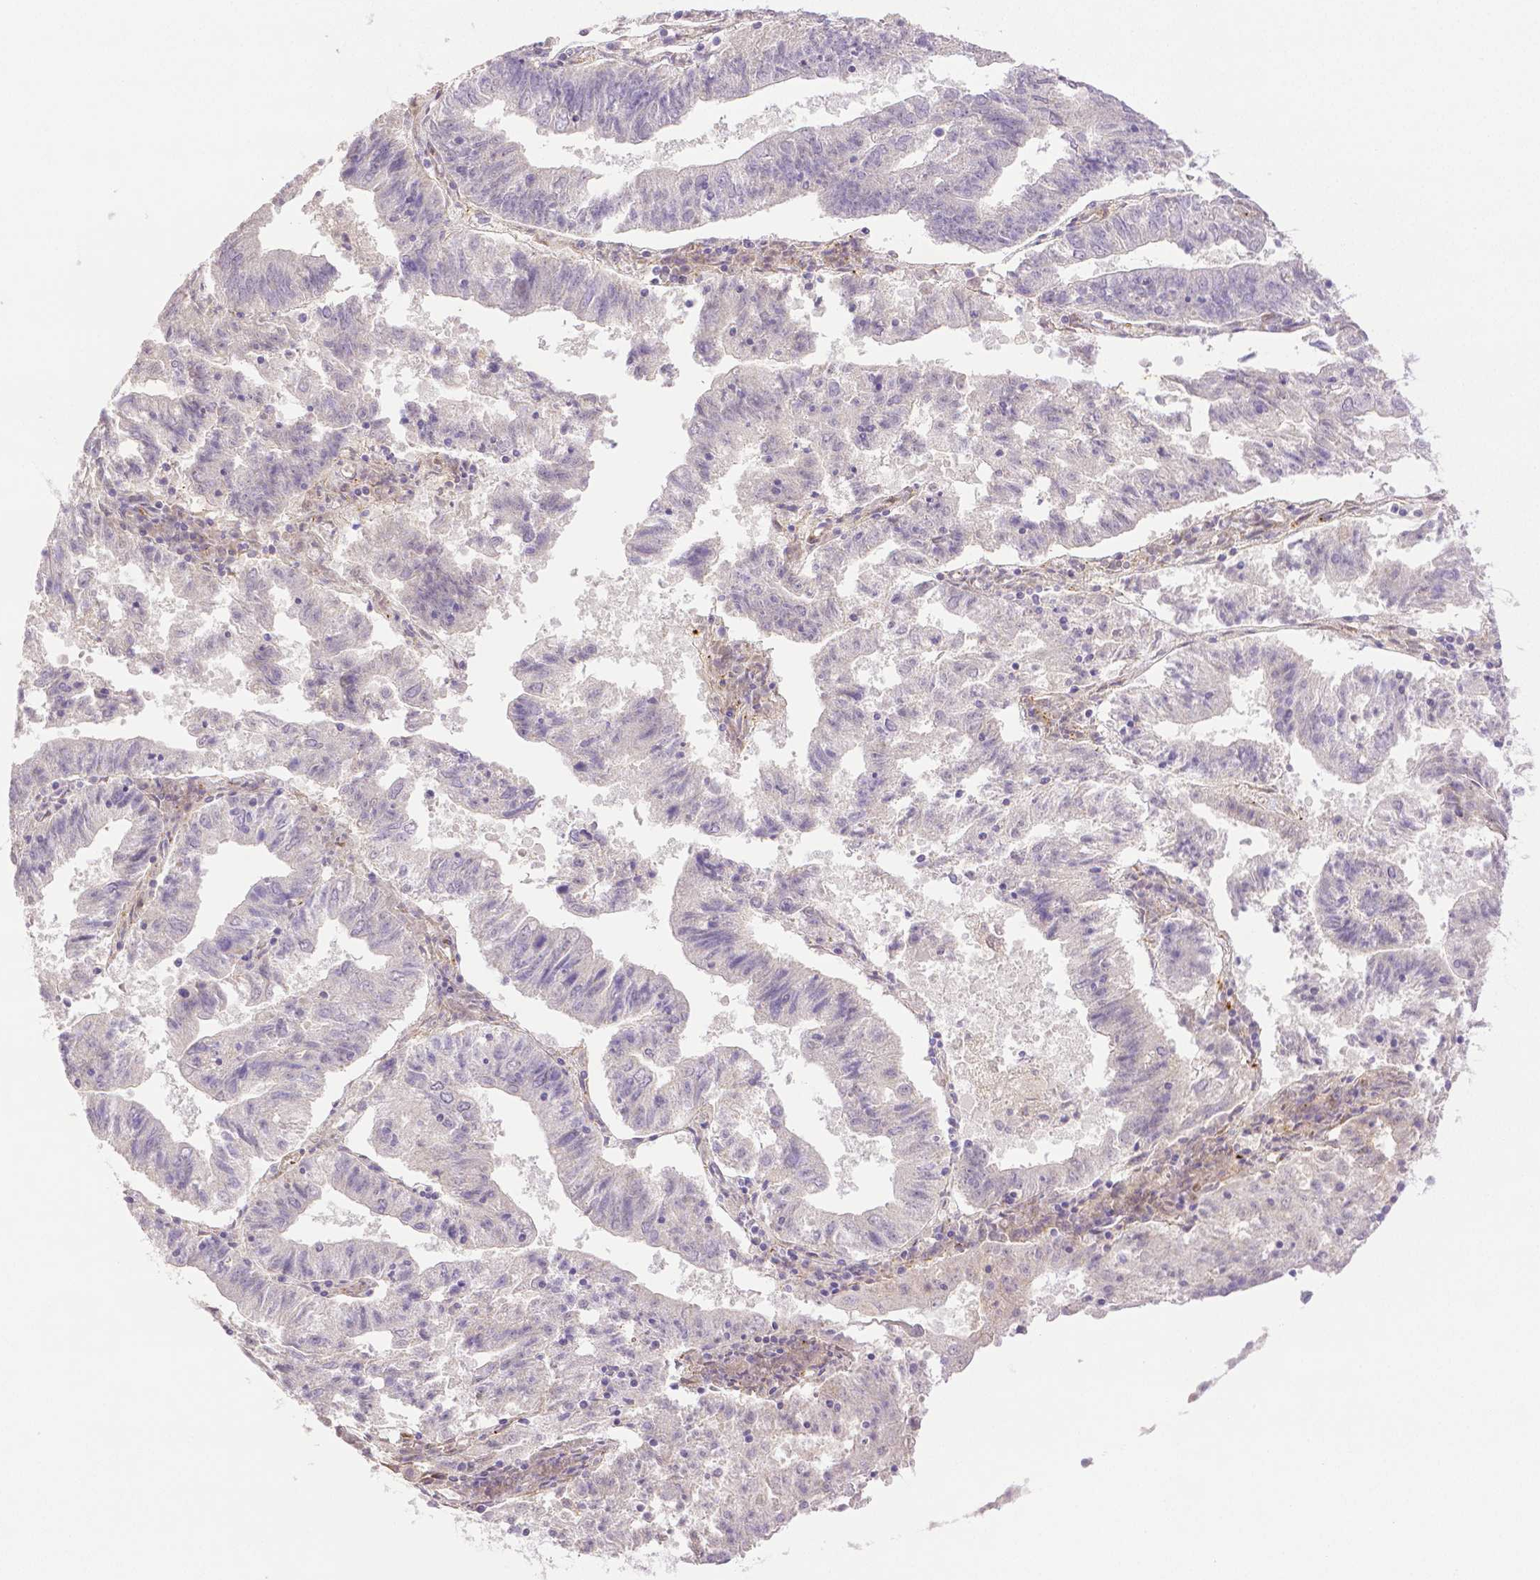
{"staining": {"intensity": "negative", "quantity": "none", "location": "none"}, "tissue": "endometrial cancer", "cell_type": "Tumor cells", "image_type": "cancer", "snomed": [{"axis": "morphology", "description": "Adenocarcinoma, NOS"}, {"axis": "topography", "description": "Endometrium"}], "caption": "A micrograph of endometrial adenocarcinoma stained for a protein exhibits no brown staining in tumor cells.", "gene": "THY1", "patient": {"sex": "female", "age": 82}}